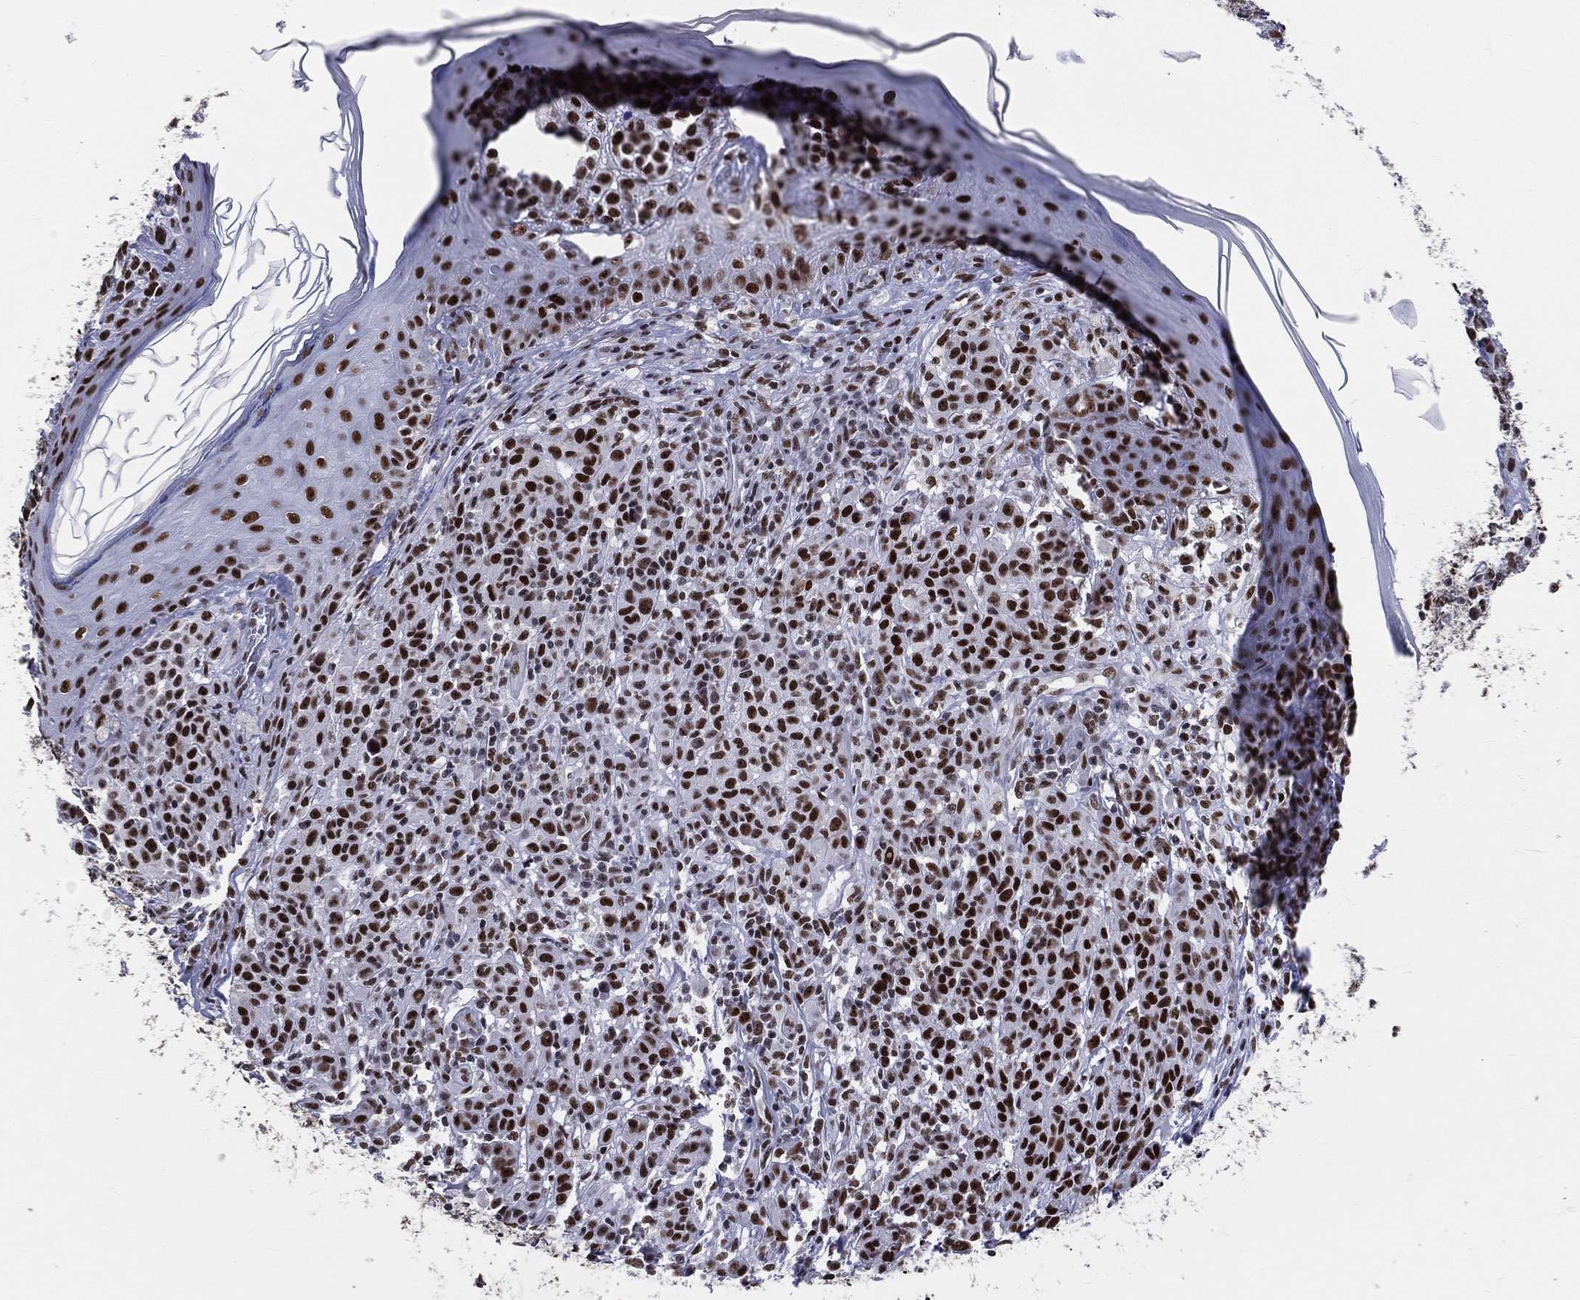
{"staining": {"intensity": "strong", "quantity": ">75%", "location": "nuclear"}, "tissue": "melanoma", "cell_type": "Tumor cells", "image_type": "cancer", "snomed": [{"axis": "morphology", "description": "Malignant melanoma, NOS"}, {"axis": "topography", "description": "Skin"}], "caption": "A high amount of strong nuclear positivity is identified in about >75% of tumor cells in melanoma tissue. The staining was performed using DAB (3,3'-diaminobenzidine), with brown indicating positive protein expression. Nuclei are stained blue with hematoxylin.", "gene": "CDK7", "patient": {"sex": "male", "age": 79}}